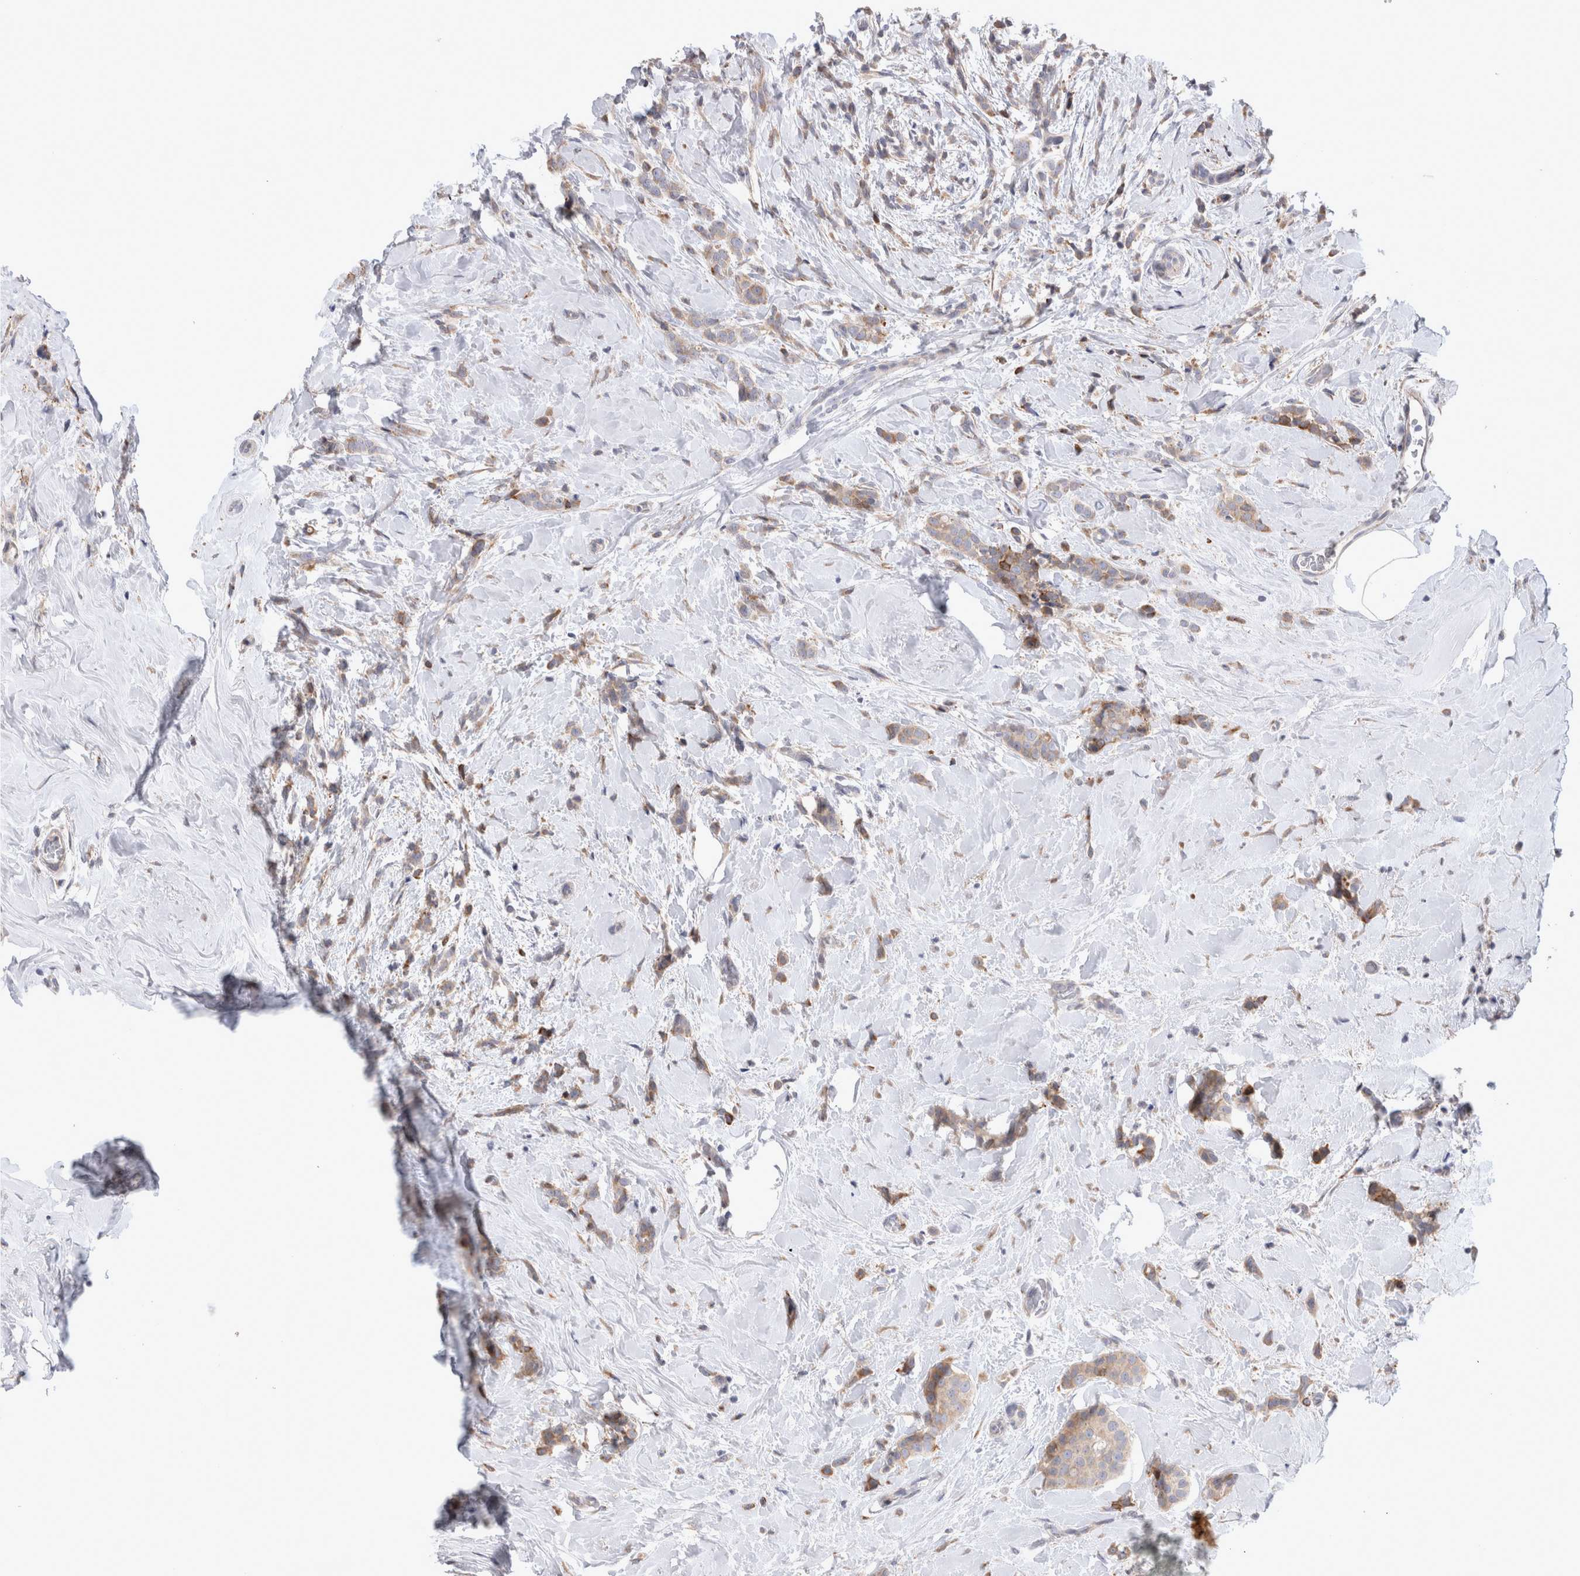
{"staining": {"intensity": "weak", "quantity": ">75%", "location": "cytoplasmic/membranous"}, "tissue": "breast cancer", "cell_type": "Tumor cells", "image_type": "cancer", "snomed": [{"axis": "morphology", "description": "Lobular carcinoma, in situ"}, {"axis": "morphology", "description": "Lobular carcinoma"}, {"axis": "topography", "description": "Breast"}], "caption": "Human breast cancer (lobular carcinoma in situ) stained with a protein marker demonstrates weak staining in tumor cells.", "gene": "TRMT9B", "patient": {"sex": "female", "age": 41}}